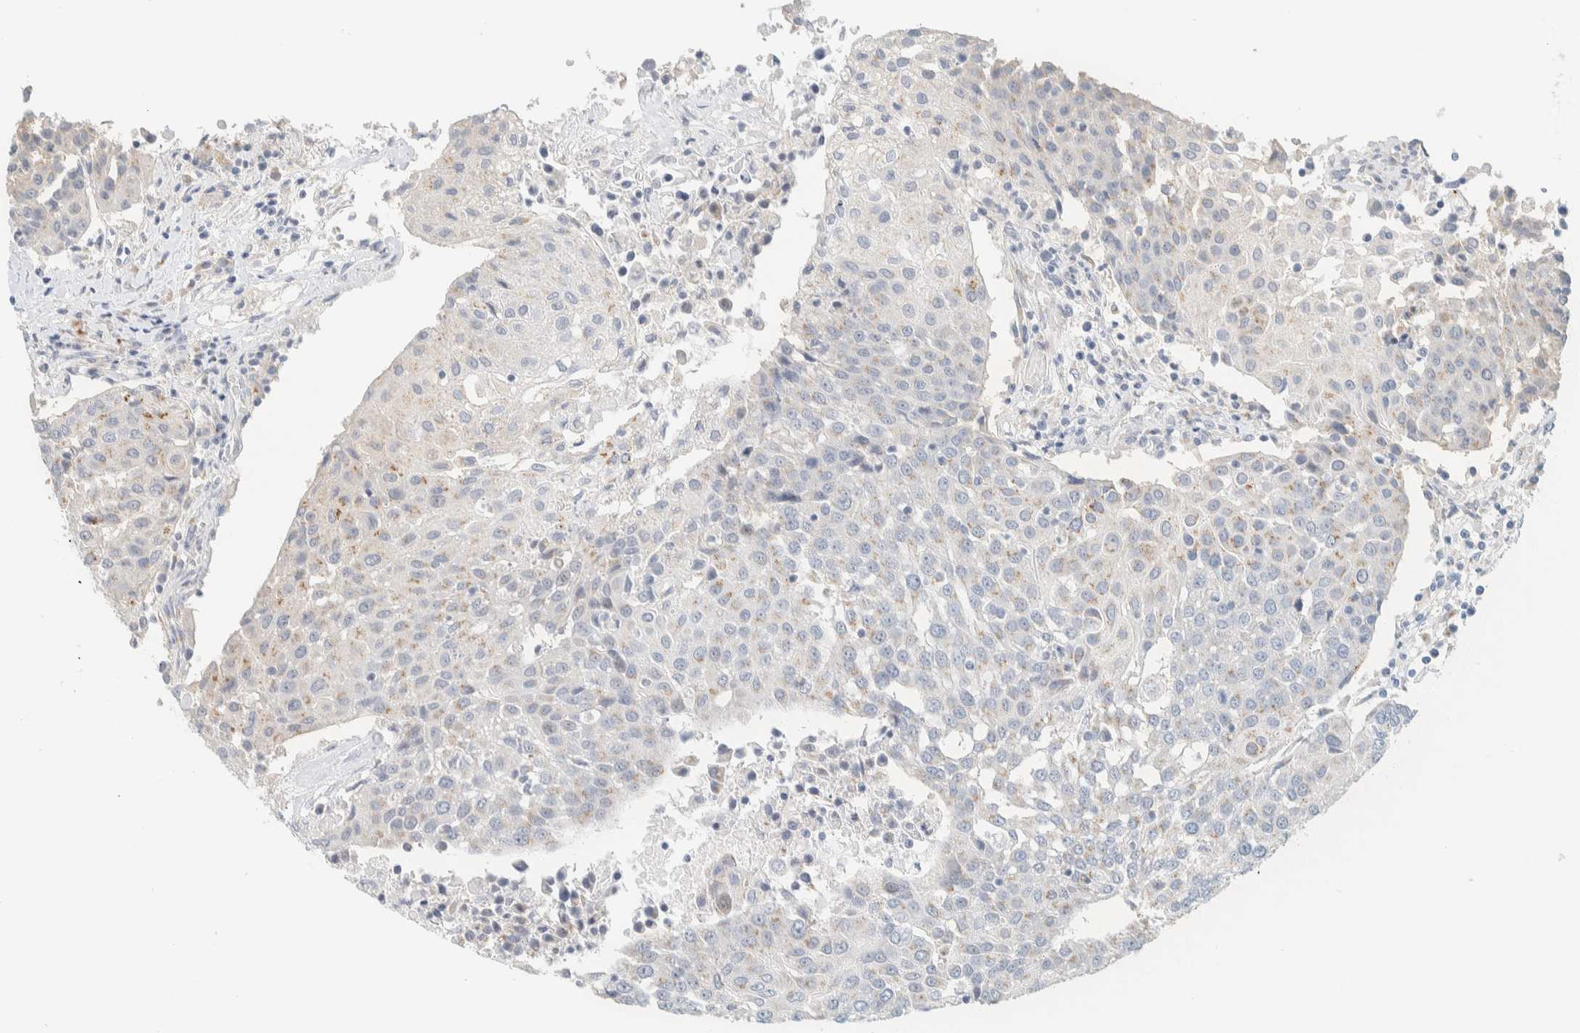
{"staining": {"intensity": "weak", "quantity": "<25%", "location": "cytoplasmic/membranous"}, "tissue": "urothelial cancer", "cell_type": "Tumor cells", "image_type": "cancer", "snomed": [{"axis": "morphology", "description": "Urothelial carcinoma, High grade"}, {"axis": "topography", "description": "Urinary bladder"}], "caption": "This histopathology image is of urothelial cancer stained with IHC to label a protein in brown with the nuclei are counter-stained blue. There is no staining in tumor cells.", "gene": "SPNS3", "patient": {"sex": "female", "age": 85}}